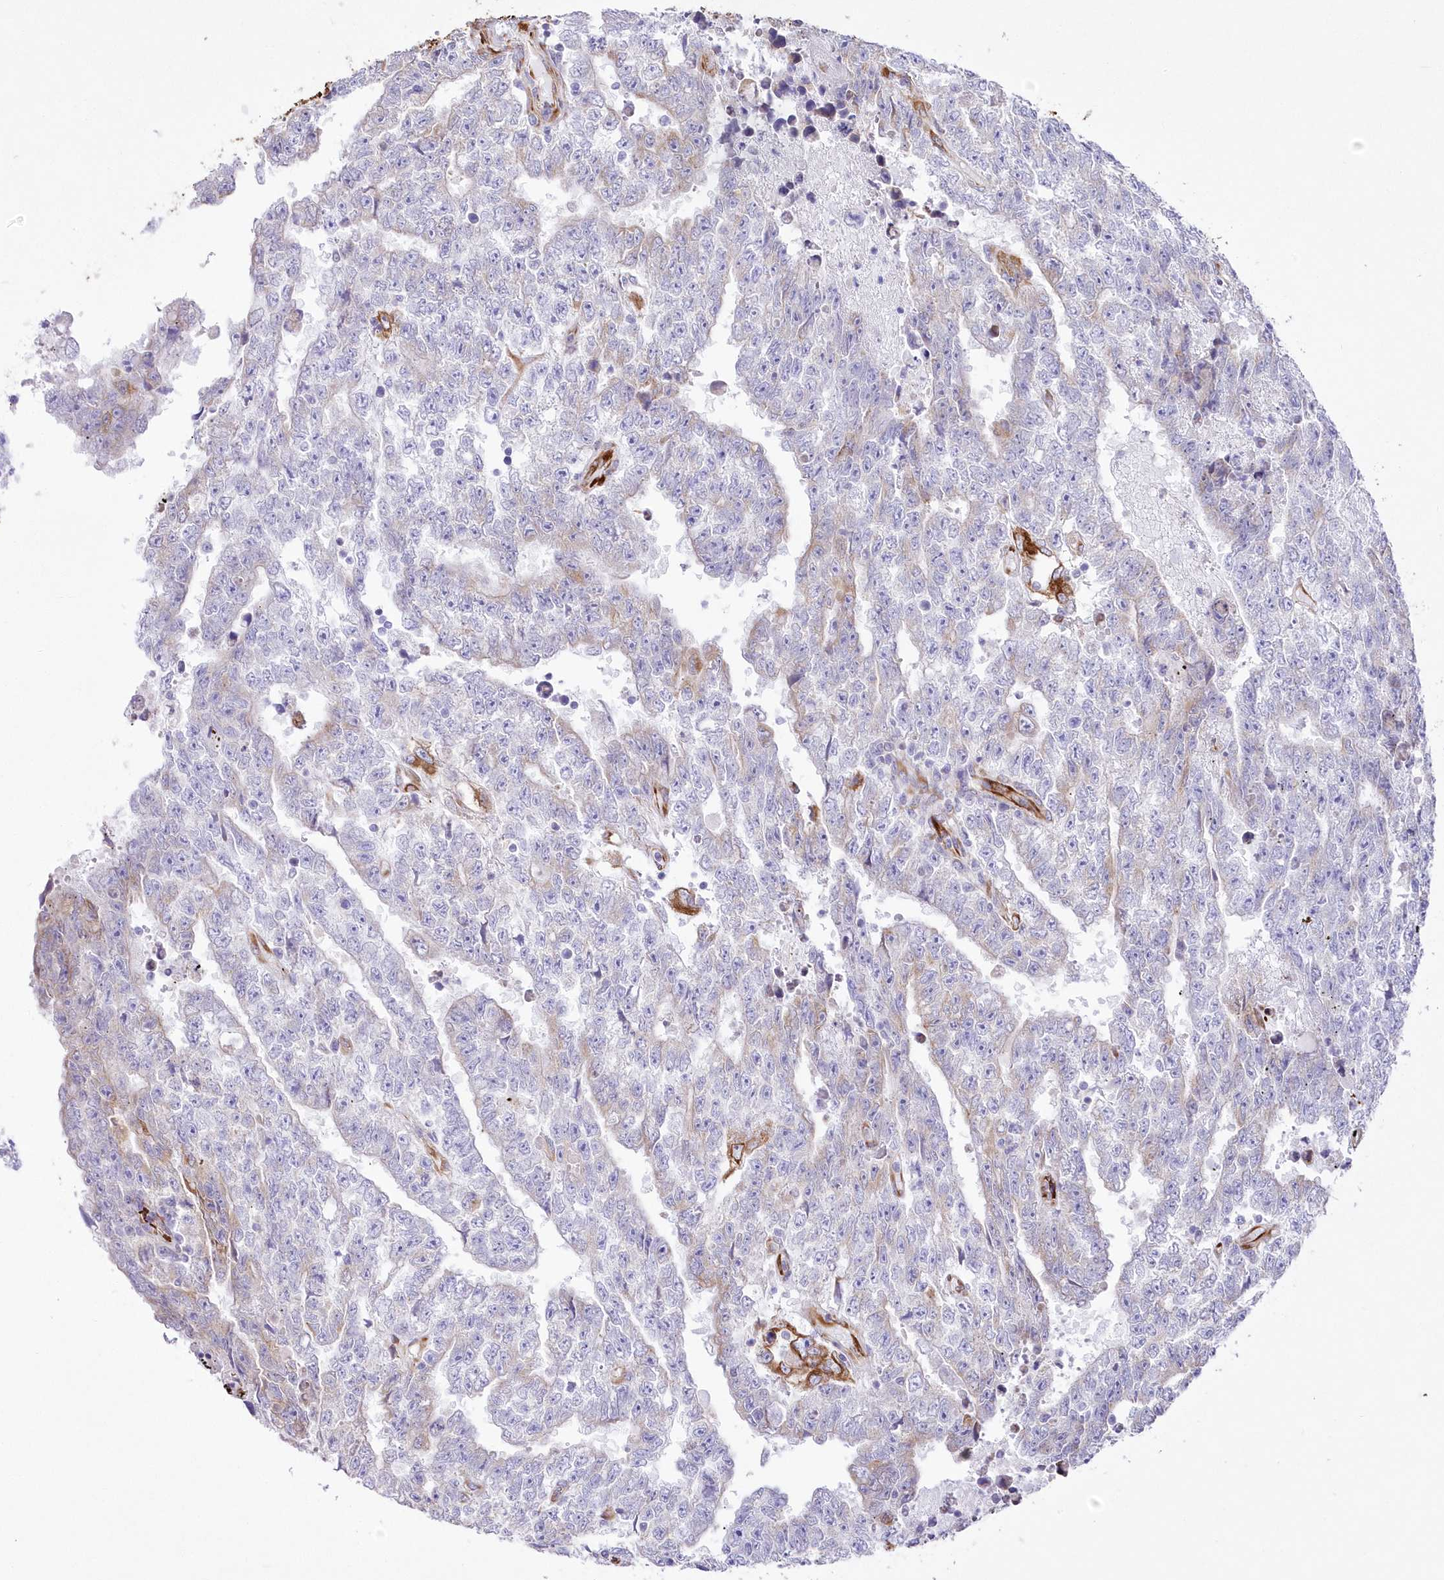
{"staining": {"intensity": "negative", "quantity": "none", "location": "none"}, "tissue": "testis cancer", "cell_type": "Tumor cells", "image_type": "cancer", "snomed": [{"axis": "morphology", "description": "Carcinoma, Embryonal, NOS"}, {"axis": "topography", "description": "Testis"}], "caption": "An immunohistochemistry photomicrograph of testis cancer (embryonal carcinoma) is shown. There is no staining in tumor cells of testis cancer (embryonal carcinoma).", "gene": "YTHDC2", "patient": {"sex": "male", "age": 25}}